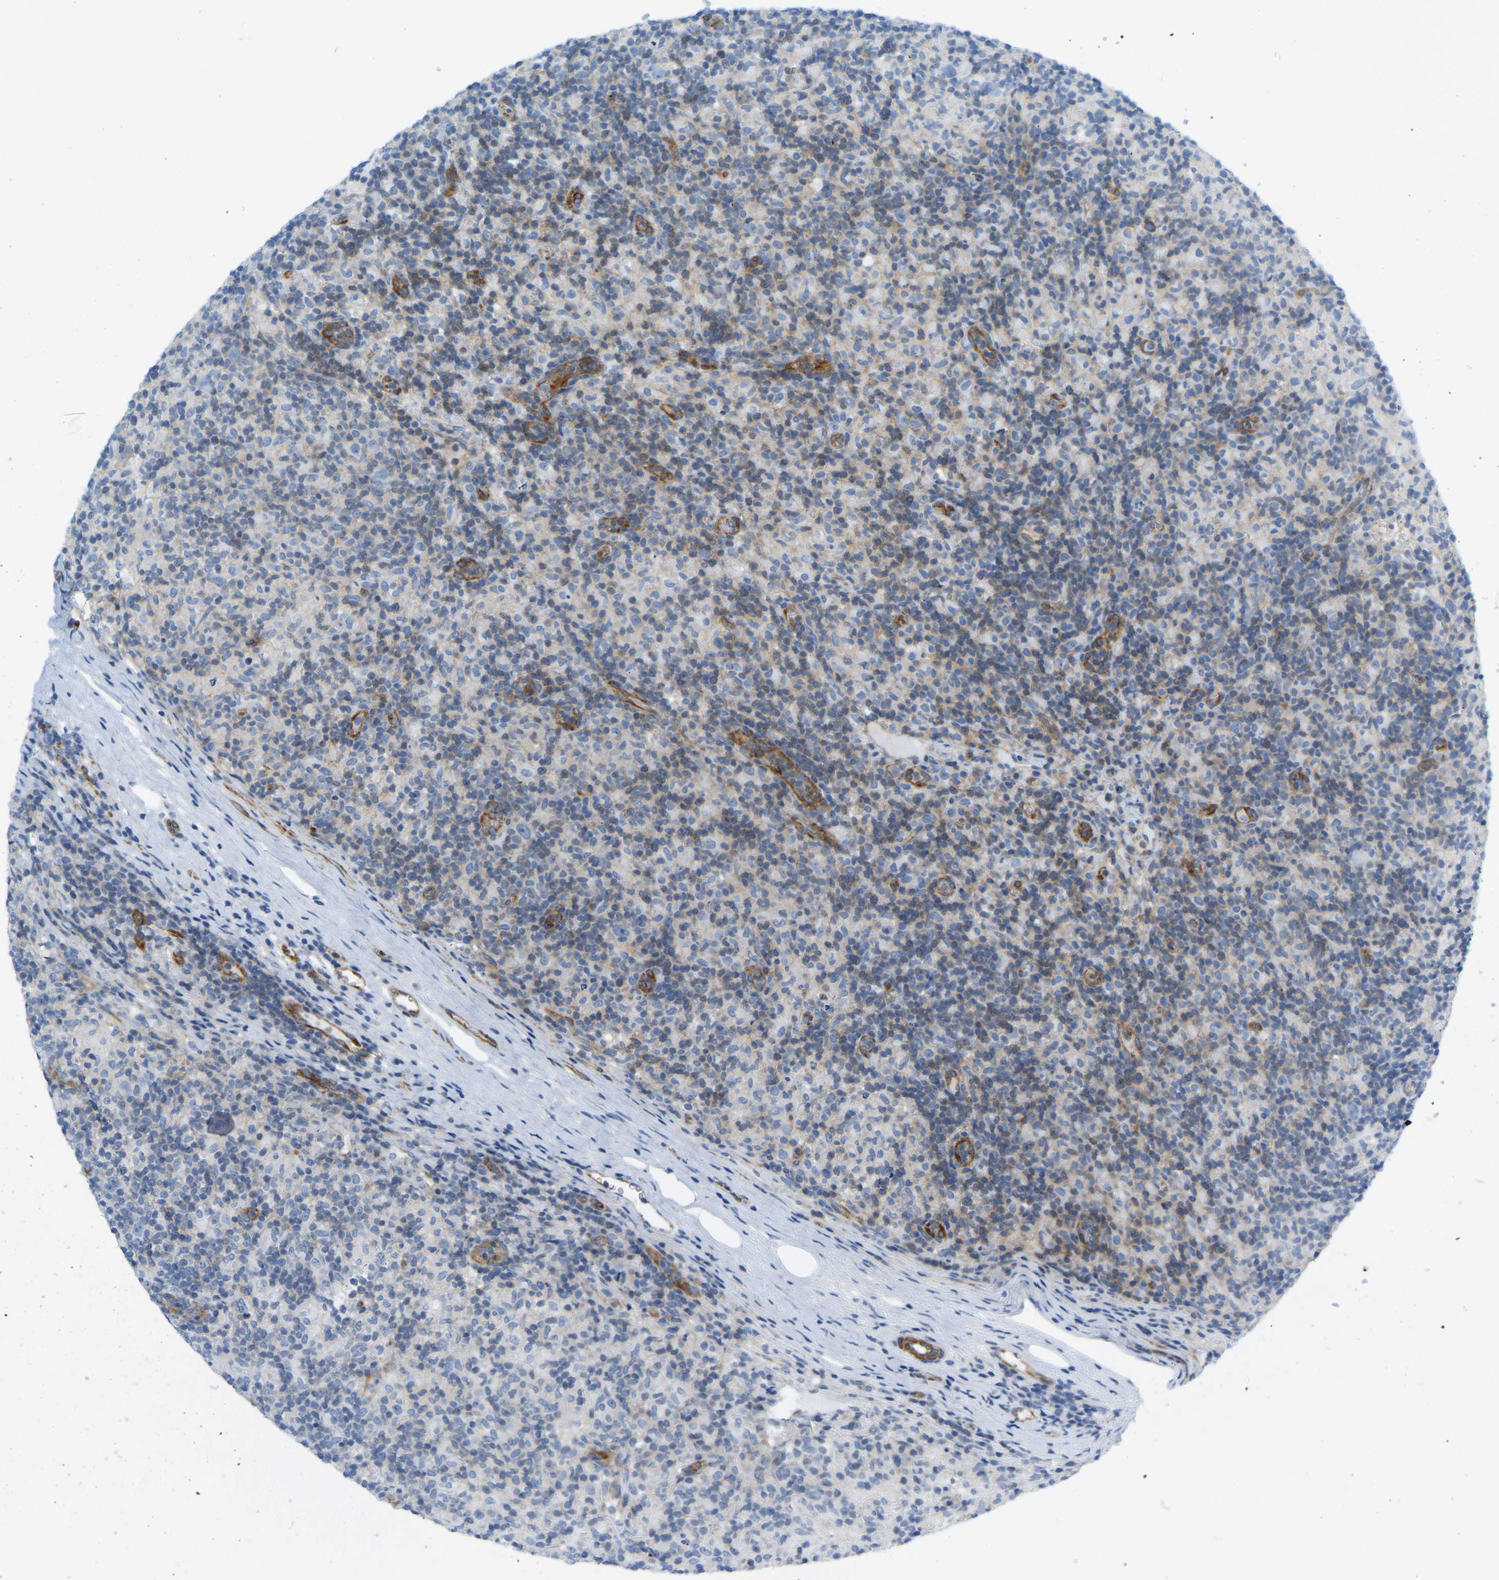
{"staining": {"intensity": "weak", "quantity": "25%-75%", "location": "cytoplasmic/membranous"}, "tissue": "lymphoma", "cell_type": "Tumor cells", "image_type": "cancer", "snomed": [{"axis": "morphology", "description": "Hodgkin's disease, NOS"}, {"axis": "topography", "description": "Lymph node"}], "caption": "The immunohistochemical stain highlights weak cytoplasmic/membranous positivity in tumor cells of lymphoma tissue.", "gene": "MYL3", "patient": {"sex": "male", "age": 70}}